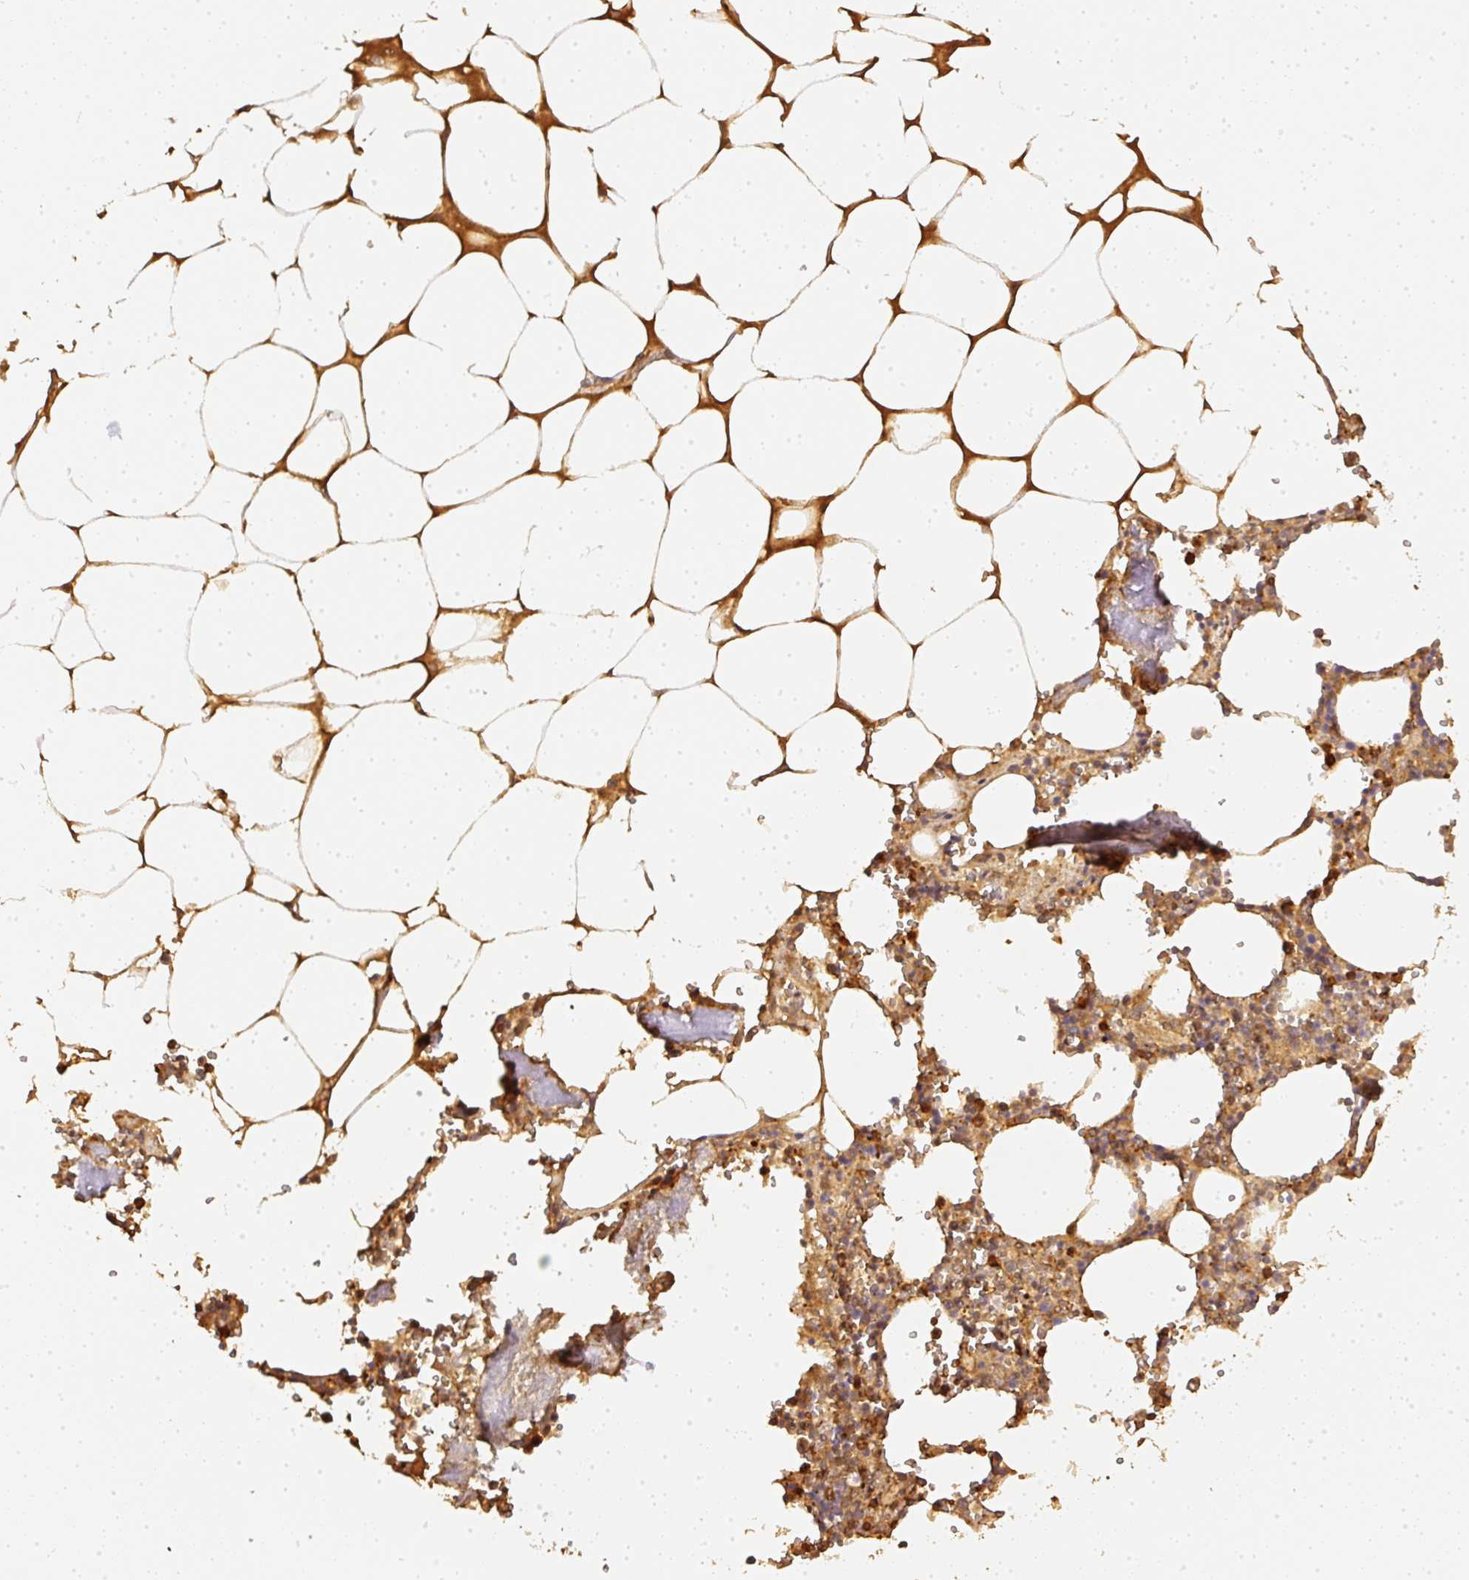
{"staining": {"intensity": "moderate", "quantity": ">75%", "location": "cytoplasmic/membranous"}, "tissue": "bone marrow", "cell_type": "Hematopoietic cells", "image_type": "normal", "snomed": [{"axis": "morphology", "description": "Normal tissue, NOS"}, {"axis": "topography", "description": "Bone marrow"}], "caption": "Immunohistochemistry (DAB) staining of unremarkable bone marrow reveals moderate cytoplasmic/membranous protein positivity in approximately >75% of hematopoietic cells.", "gene": "PFN1", "patient": {"sex": "male", "age": 54}}